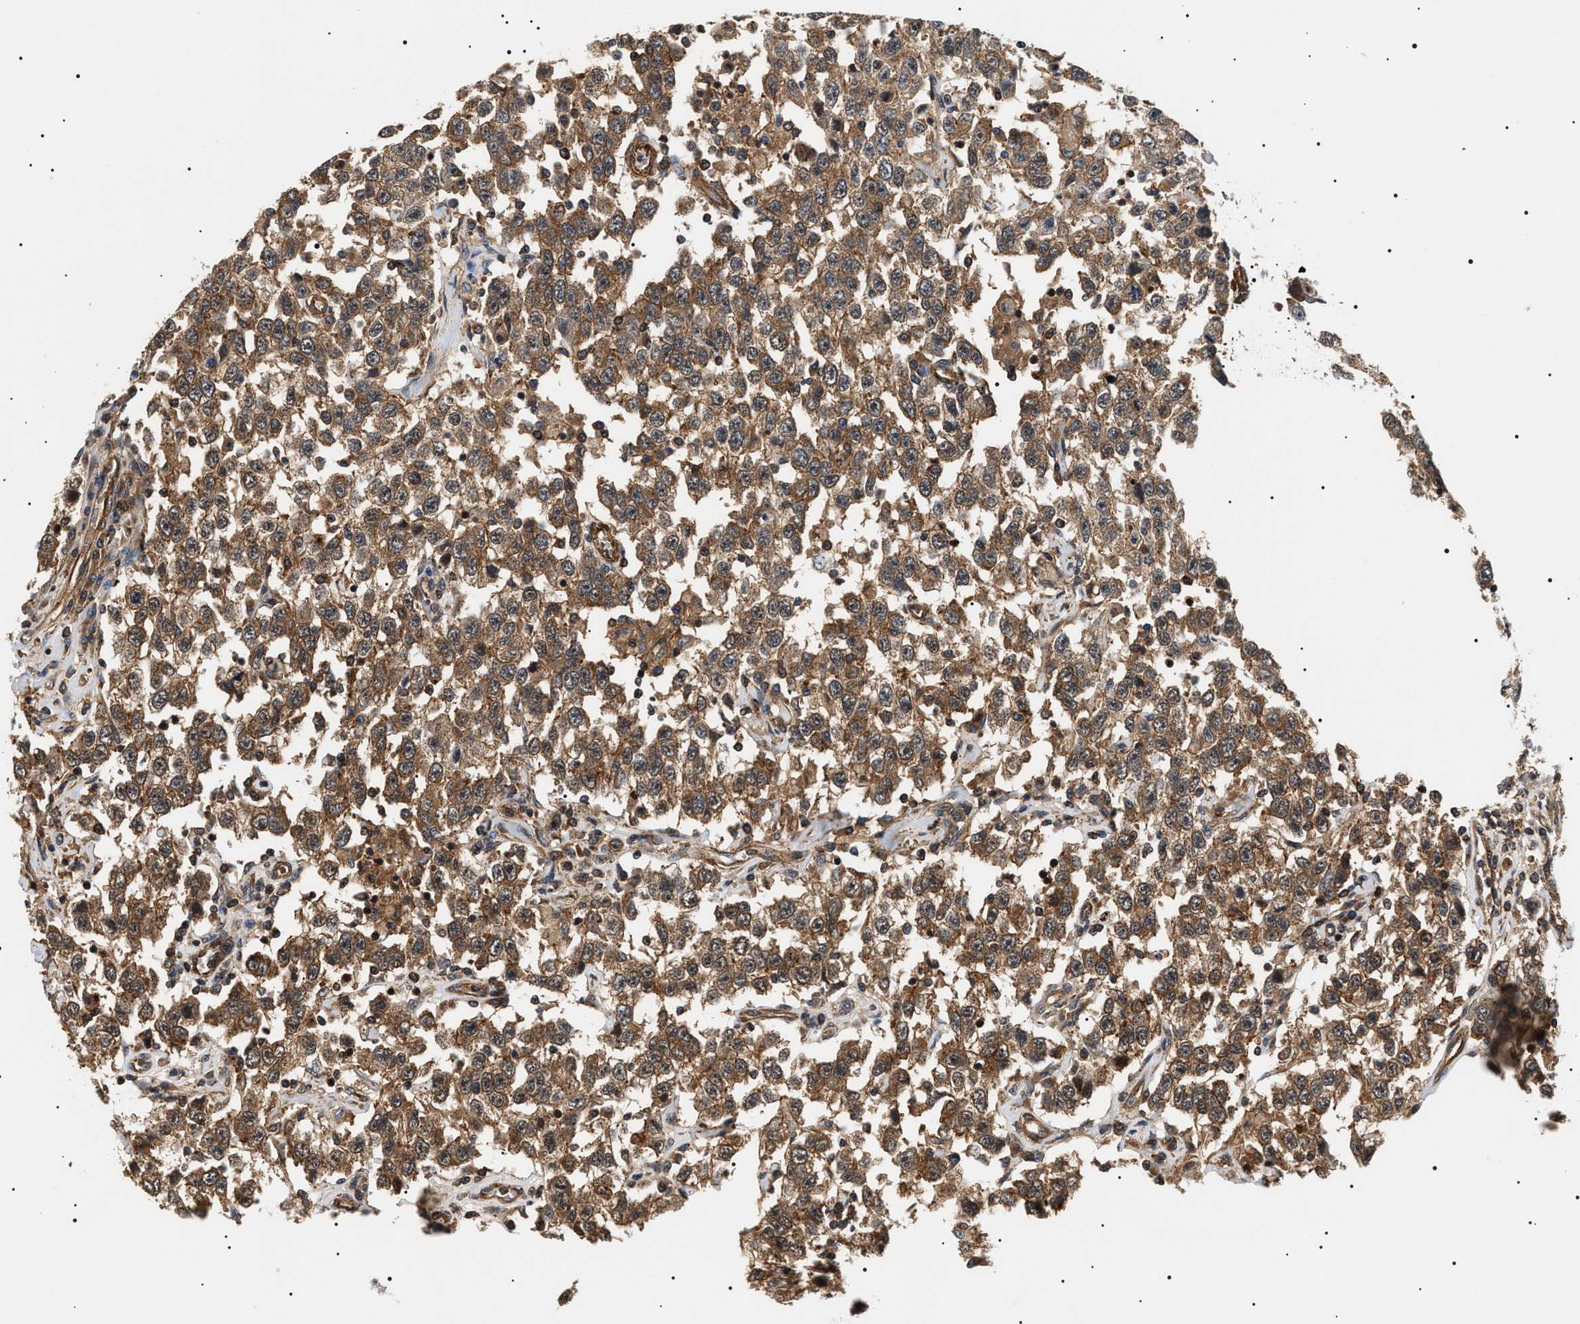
{"staining": {"intensity": "moderate", "quantity": ">75%", "location": "cytoplasmic/membranous"}, "tissue": "testis cancer", "cell_type": "Tumor cells", "image_type": "cancer", "snomed": [{"axis": "morphology", "description": "Seminoma, NOS"}, {"axis": "topography", "description": "Testis"}], "caption": "The immunohistochemical stain shows moderate cytoplasmic/membranous expression in tumor cells of testis seminoma tissue.", "gene": "SH3GLB2", "patient": {"sex": "male", "age": 41}}